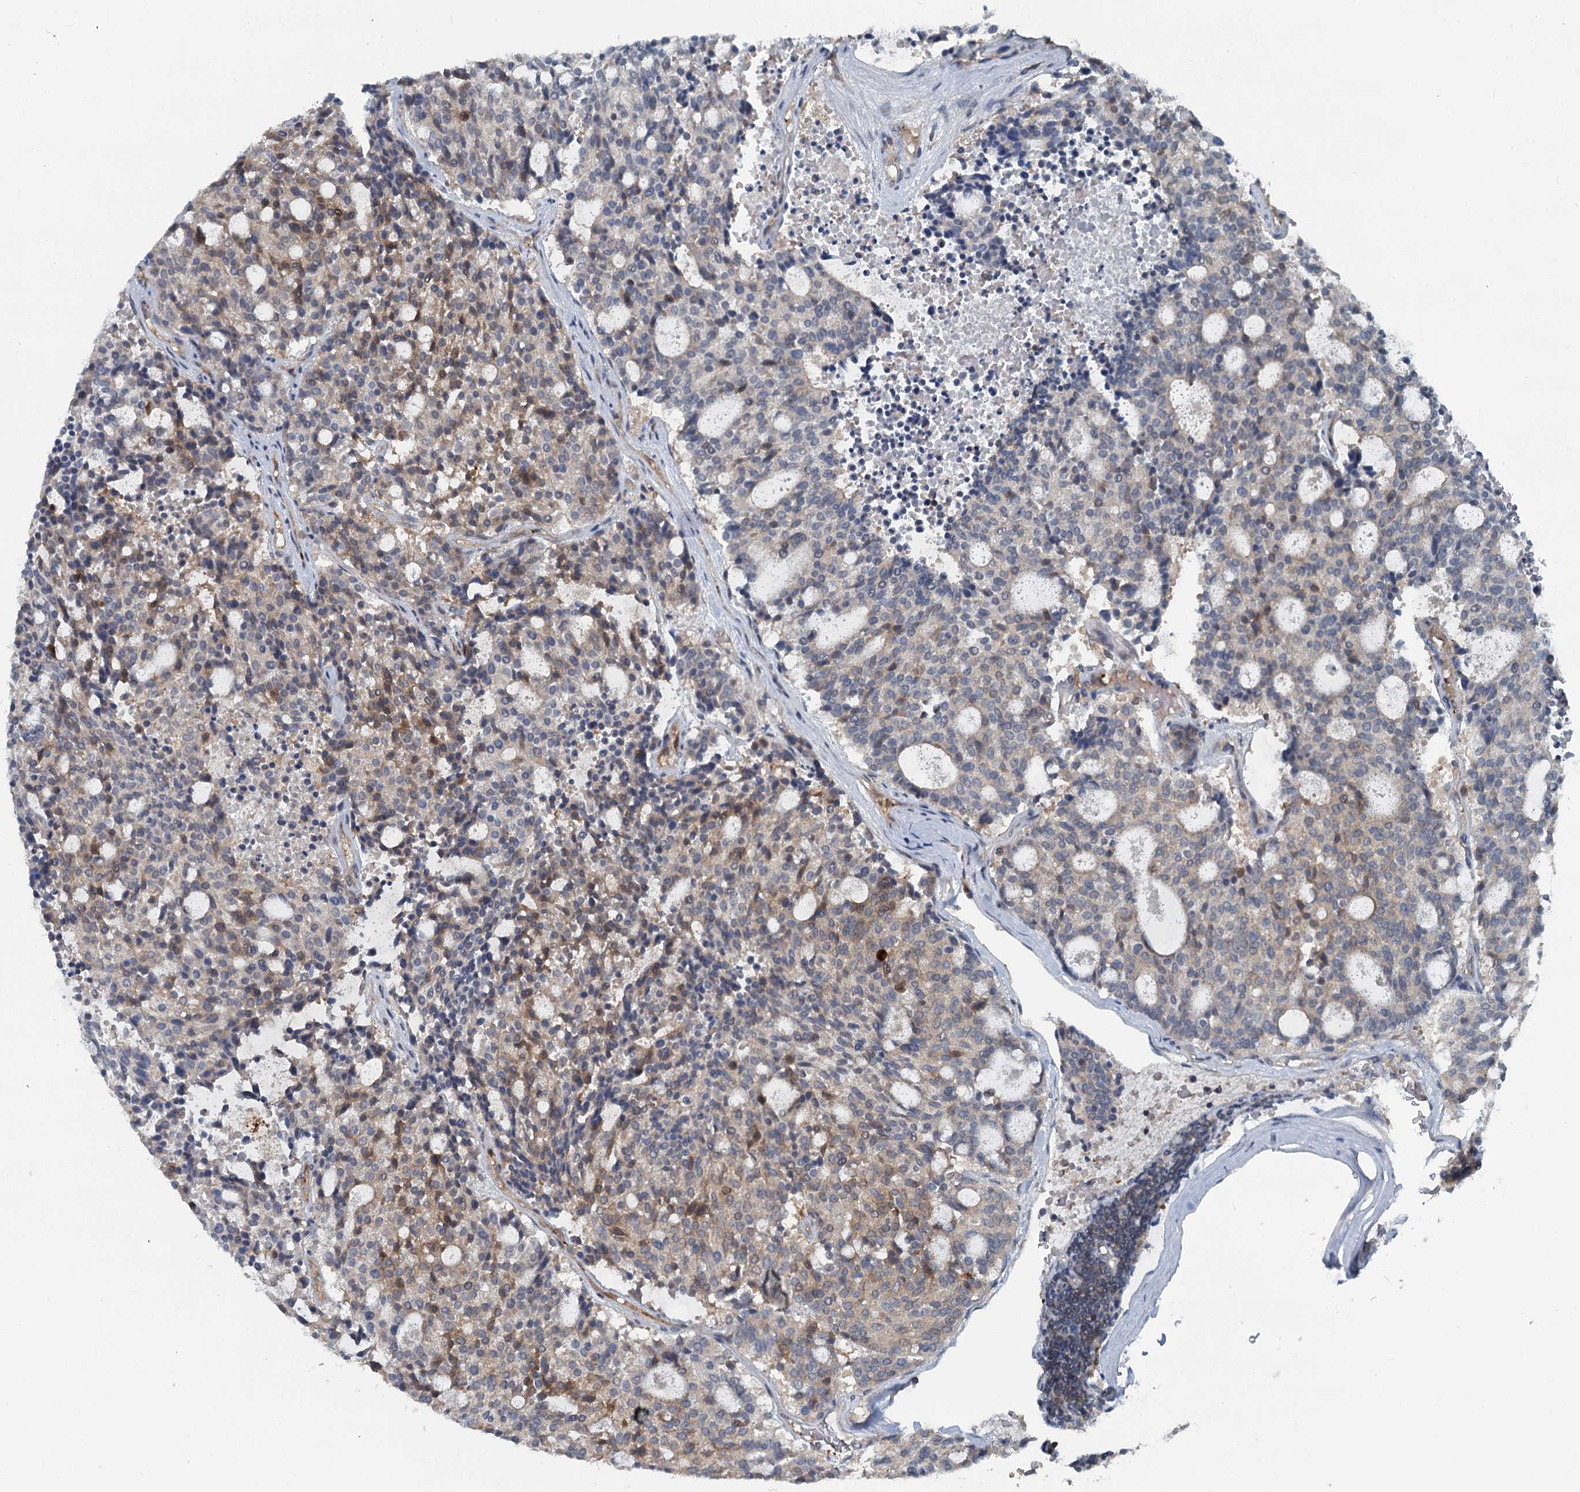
{"staining": {"intensity": "moderate", "quantity": "<25%", "location": "cytoplasmic/membranous"}, "tissue": "carcinoid", "cell_type": "Tumor cells", "image_type": "cancer", "snomed": [{"axis": "morphology", "description": "Carcinoid, malignant, NOS"}, {"axis": "topography", "description": "Pancreas"}], "caption": "Carcinoid stained for a protein reveals moderate cytoplasmic/membranous positivity in tumor cells.", "gene": "GCLM", "patient": {"sex": "female", "age": 54}}